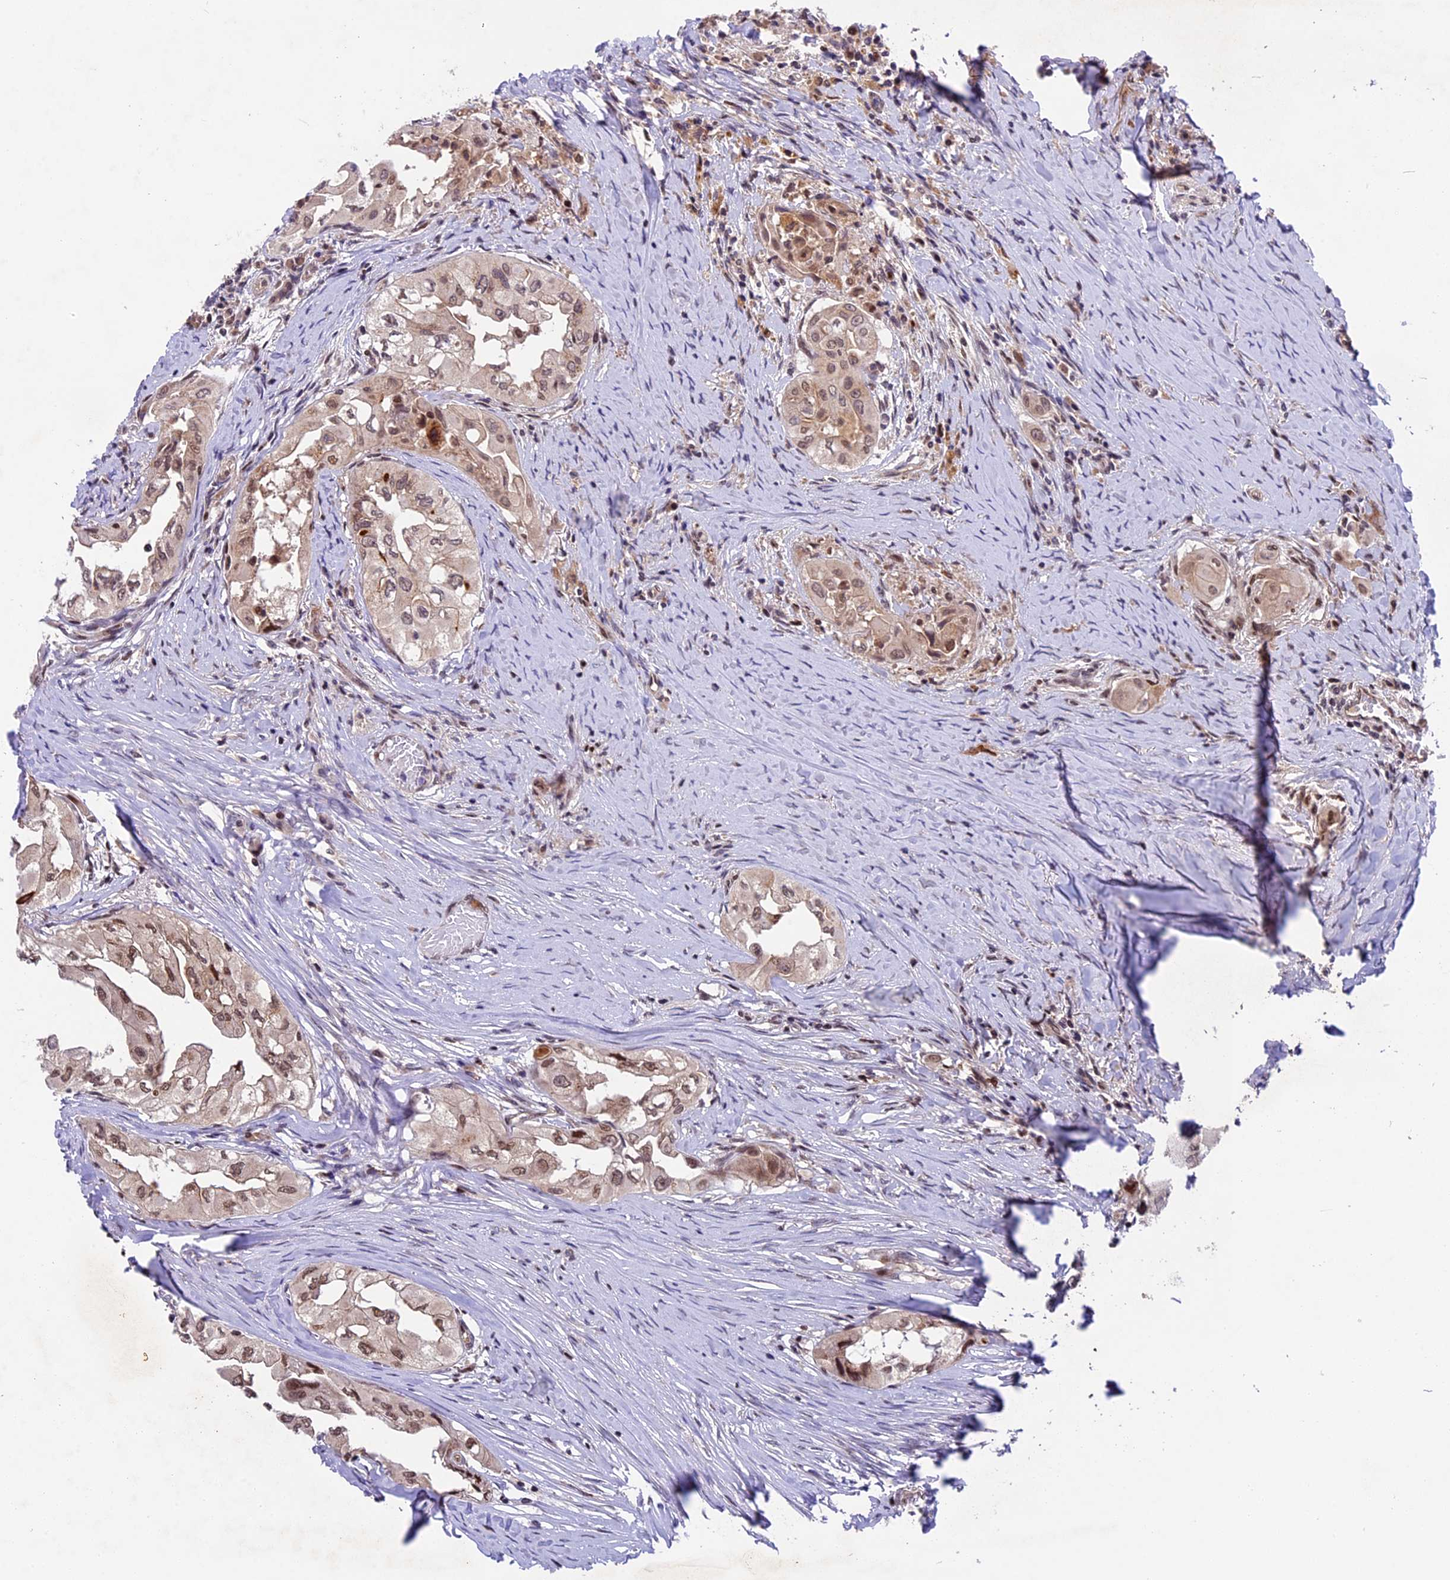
{"staining": {"intensity": "weak", "quantity": ">75%", "location": "nuclear"}, "tissue": "thyroid cancer", "cell_type": "Tumor cells", "image_type": "cancer", "snomed": [{"axis": "morphology", "description": "Papillary adenocarcinoma, NOS"}, {"axis": "topography", "description": "Thyroid gland"}], "caption": "IHC histopathology image of neoplastic tissue: human thyroid cancer (papillary adenocarcinoma) stained using IHC displays low levels of weak protein expression localized specifically in the nuclear of tumor cells, appearing as a nuclear brown color.", "gene": "CCSER1", "patient": {"sex": "female", "age": 59}}